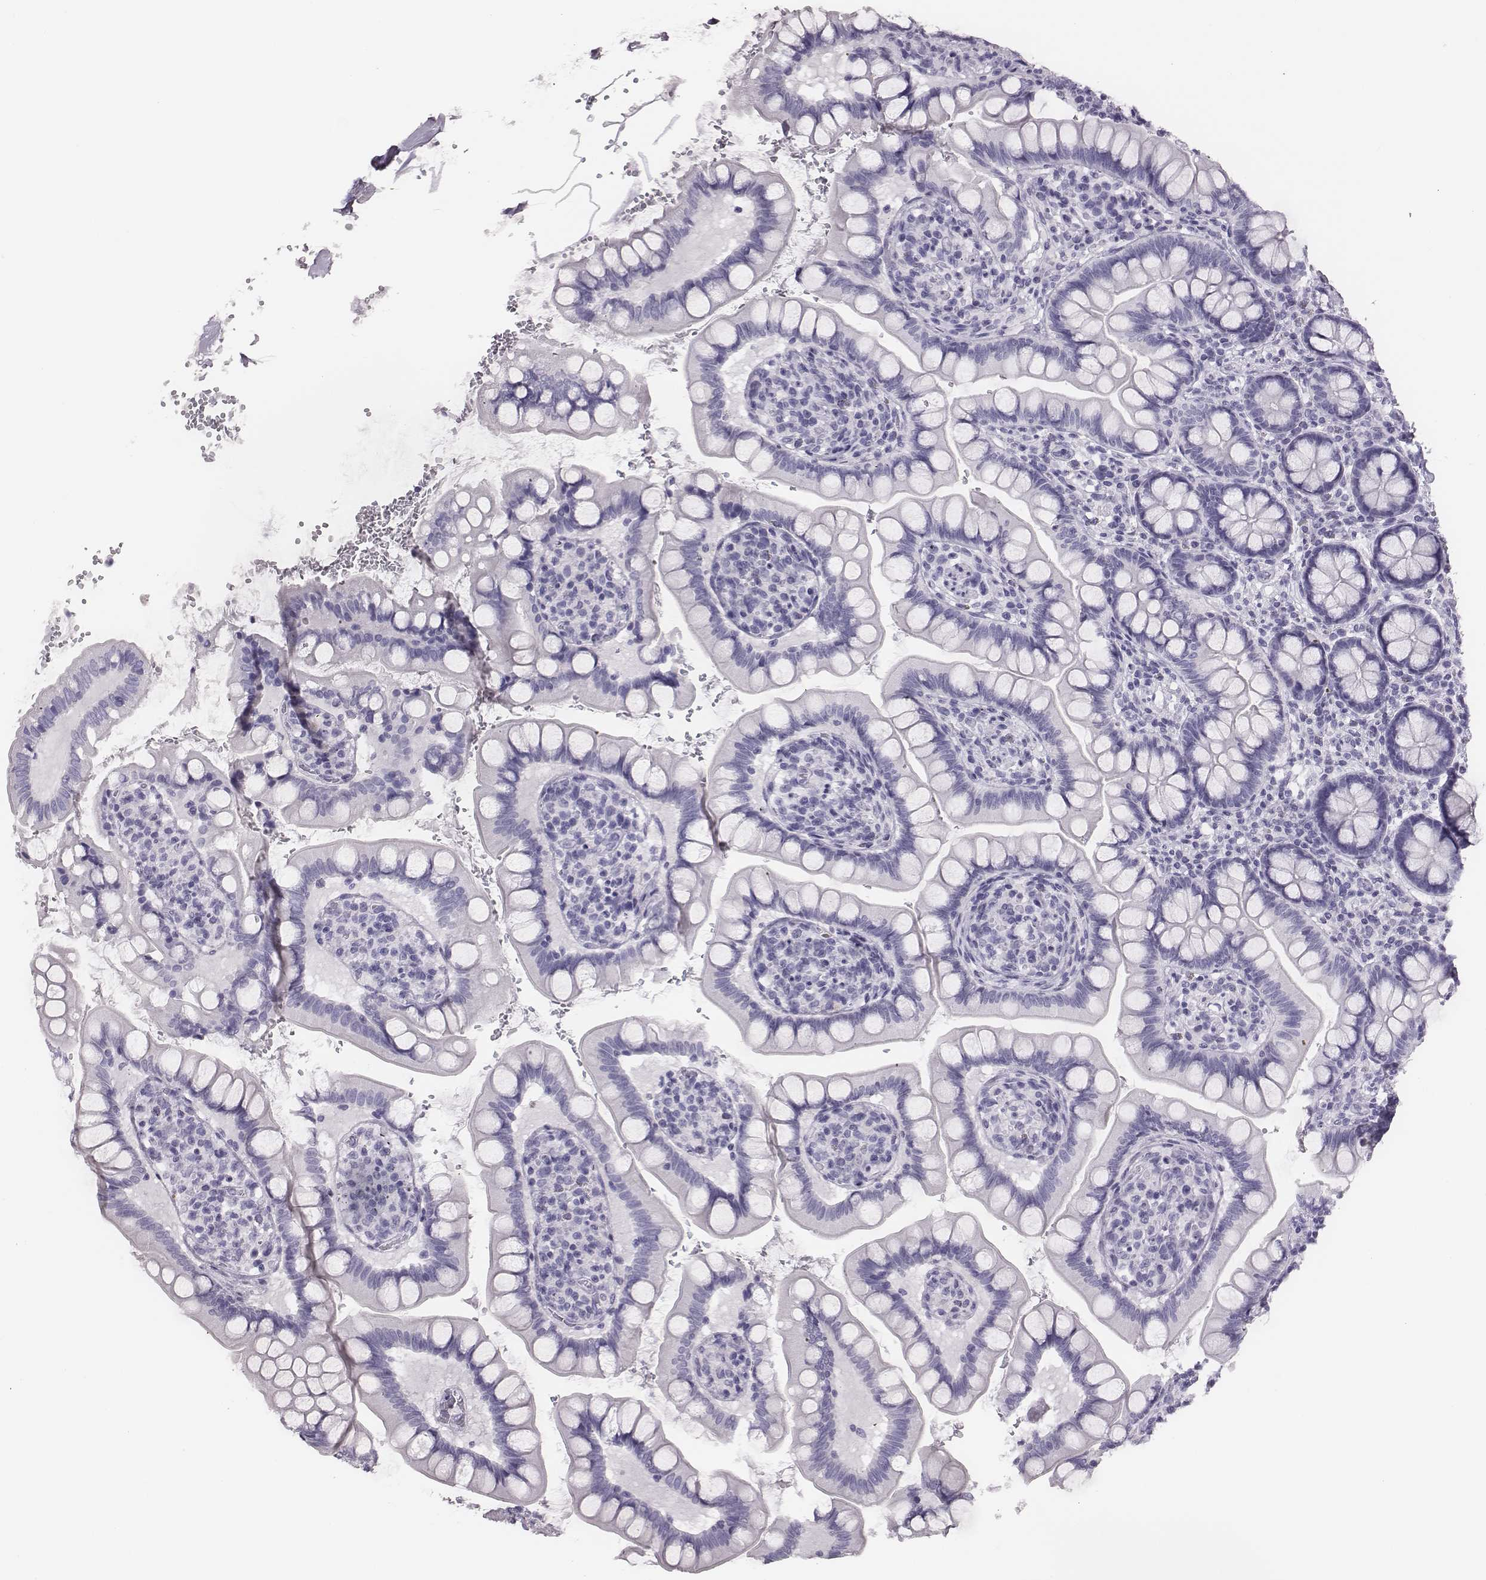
{"staining": {"intensity": "negative", "quantity": "none", "location": "none"}, "tissue": "small intestine", "cell_type": "Glandular cells", "image_type": "normal", "snomed": [{"axis": "morphology", "description": "Normal tissue, NOS"}, {"axis": "topography", "description": "Small intestine"}], "caption": "High power microscopy photomicrograph of an IHC photomicrograph of unremarkable small intestine, revealing no significant expression in glandular cells. The staining is performed using DAB brown chromogen with nuclei counter-stained in using hematoxylin.", "gene": "H1", "patient": {"sex": "female", "age": 56}}